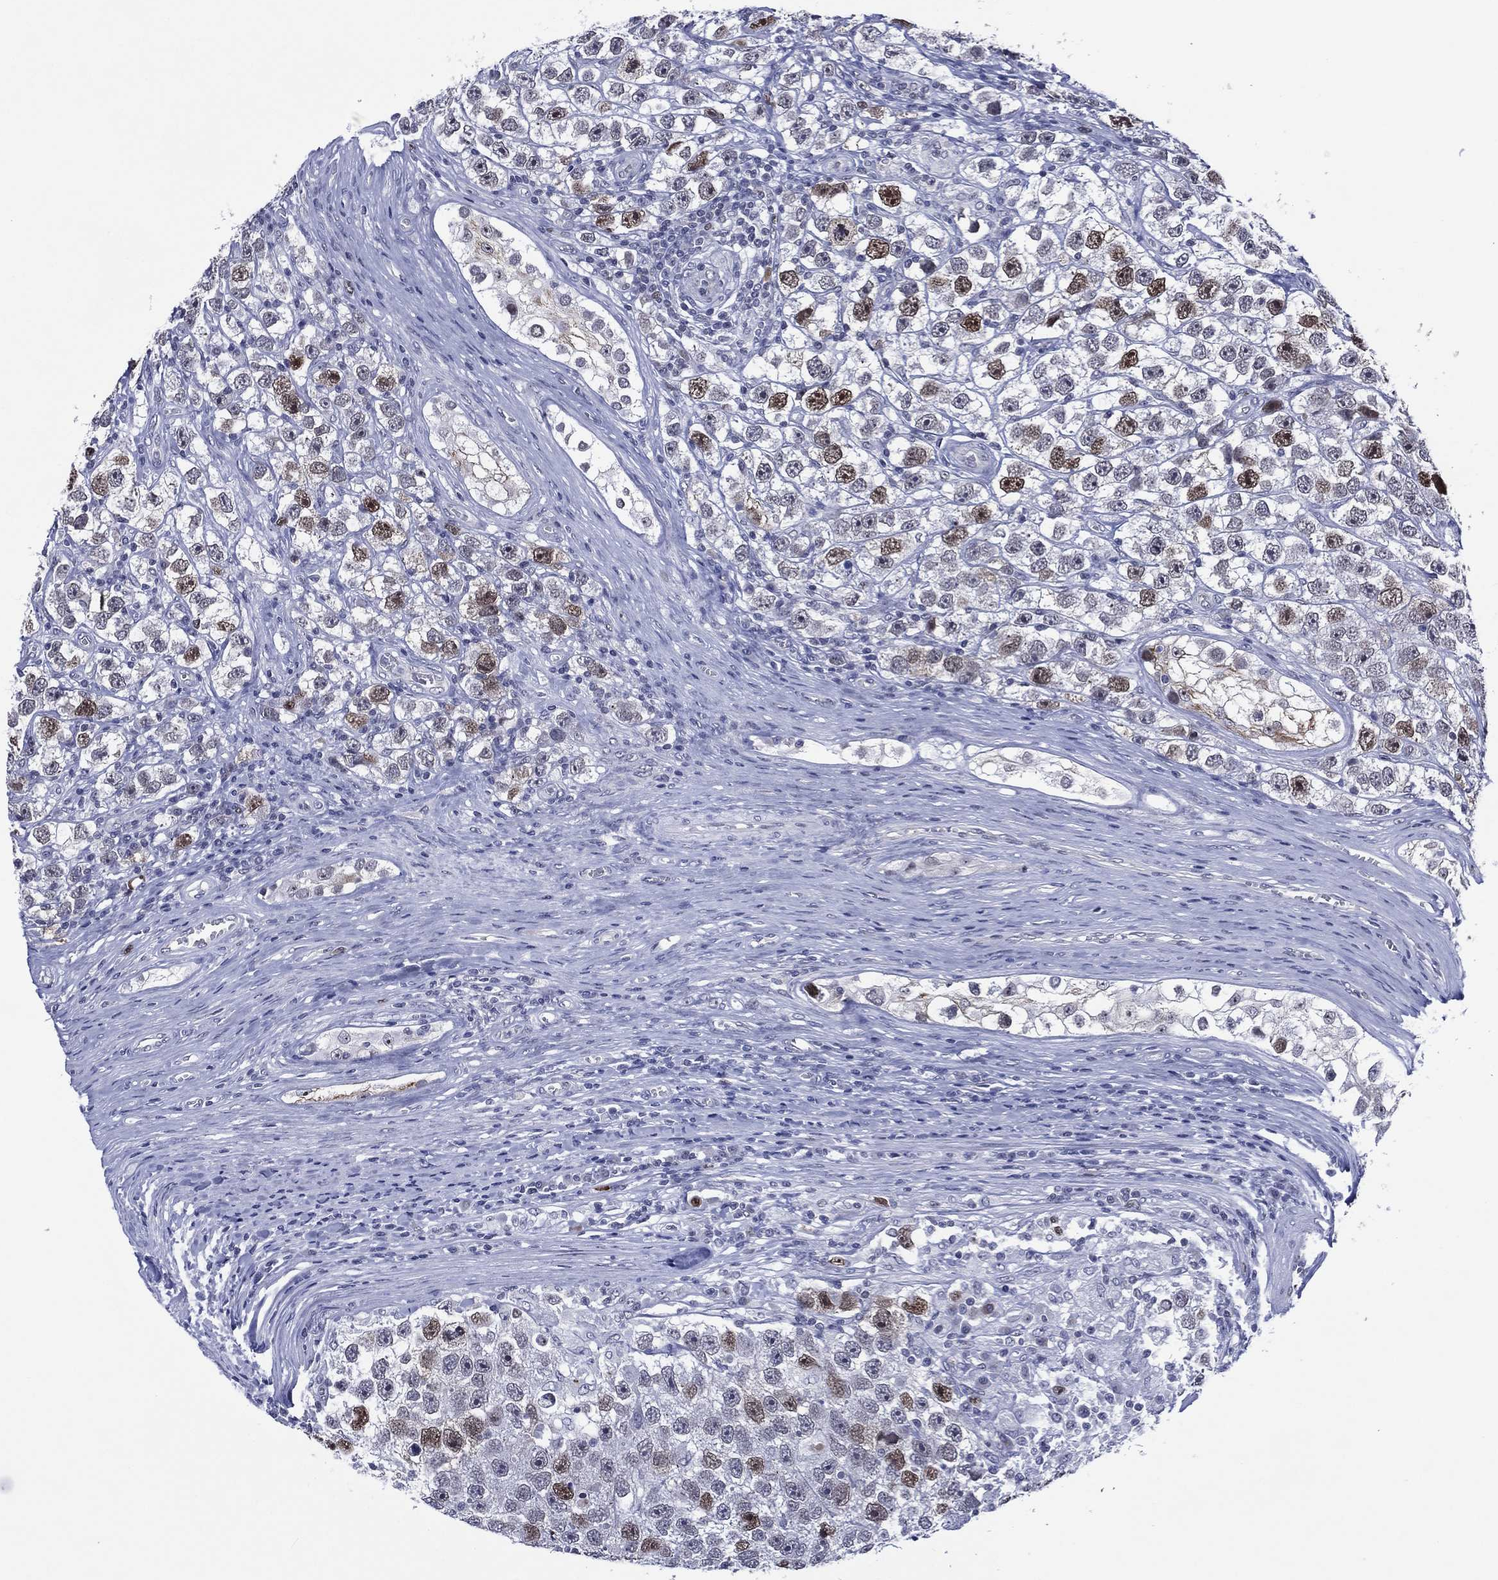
{"staining": {"intensity": "strong", "quantity": "<25%", "location": "nuclear"}, "tissue": "testis cancer", "cell_type": "Tumor cells", "image_type": "cancer", "snomed": [{"axis": "morphology", "description": "Seminoma, NOS"}, {"axis": "topography", "description": "Testis"}], "caption": "Testis cancer (seminoma) stained with IHC displays strong nuclear expression in about <25% of tumor cells.", "gene": "GATA6", "patient": {"sex": "male", "age": 26}}